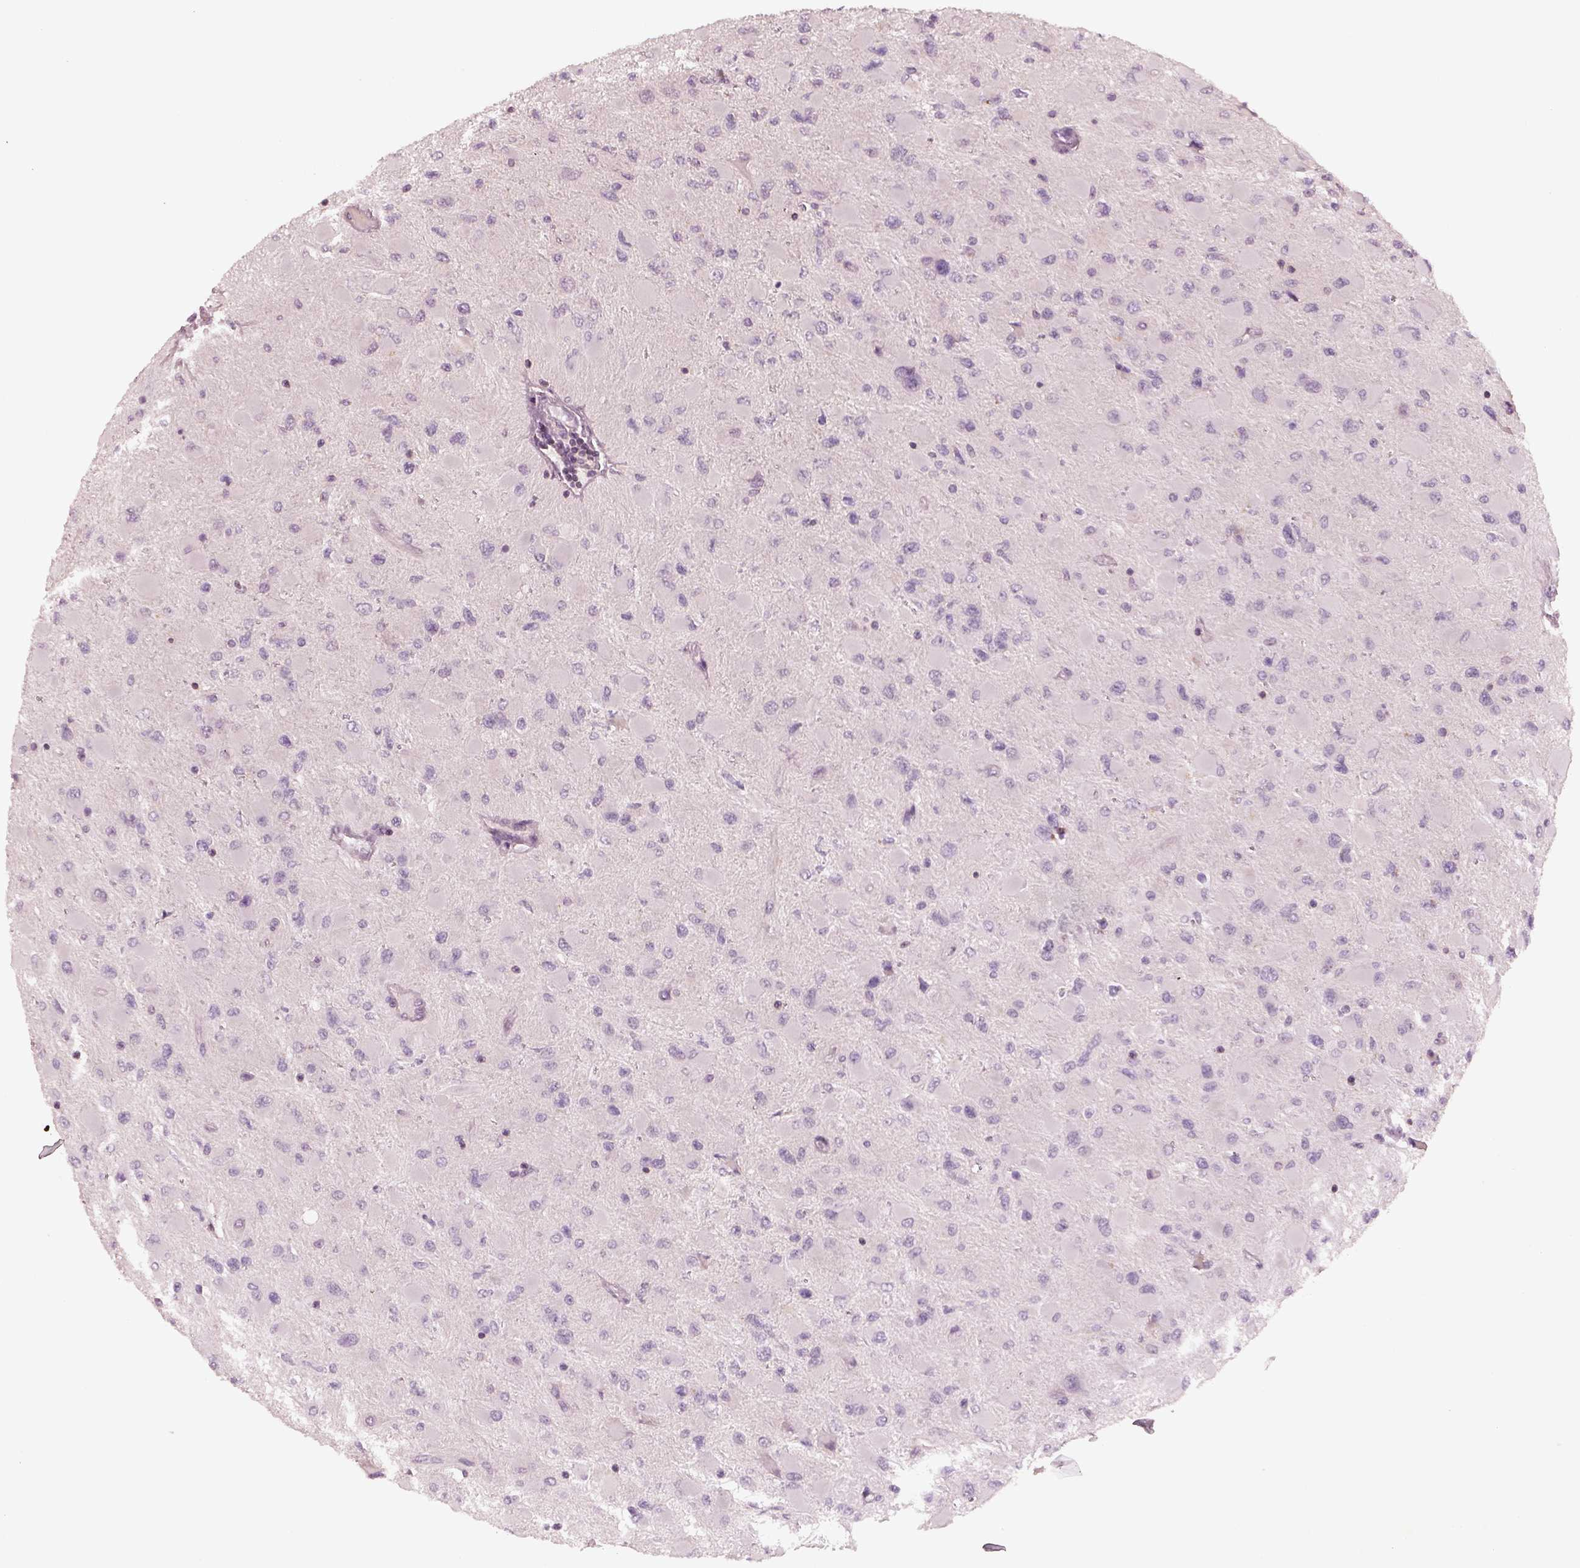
{"staining": {"intensity": "negative", "quantity": "none", "location": "none"}, "tissue": "glioma", "cell_type": "Tumor cells", "image_type": "cancer", "snomed": [{"axis": "morphology", "description": "Glioma, malignant, High grade"}, {"axis": "topography", "description": "Cerebral cortex"}], "caption": "DAB (3,3'-diaminobenzidine) immunohistochemical staining of human glioma displays no significant staining in tumor cells. (Brightfield microscopy of DAB IHC at high magnification).", "gene": "SDCBP2", "patient": {"sex": "female", "age": 36}}